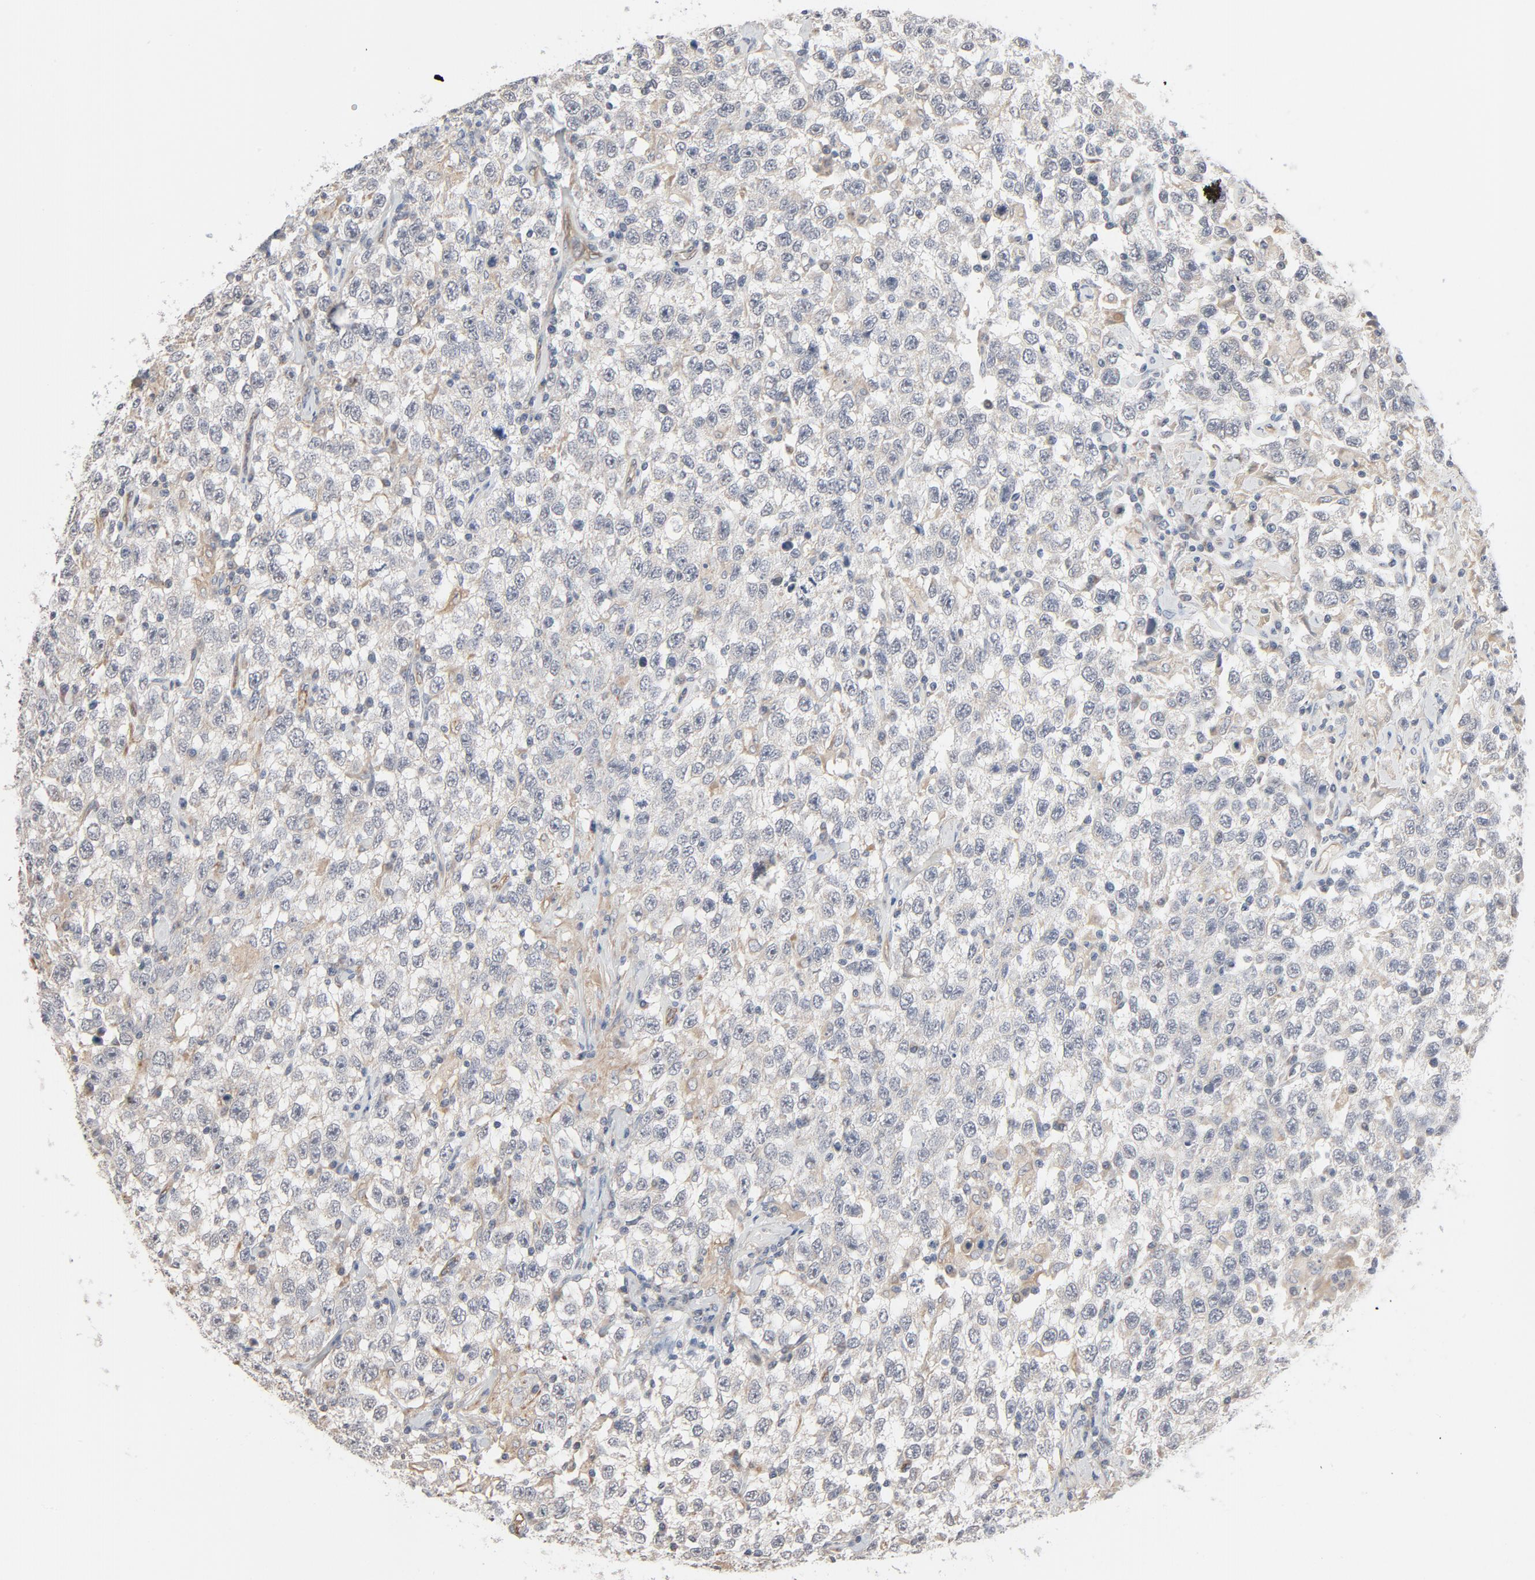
{"staining": {"intensity": "weak", "quantity": "25%-75%", "location": "cytoplasmic/membranous"}, "tissue": "testis cancer", "cell_type": "Tumor cells", "image_type": "cancer", "snomed": [{"axis": "morphology", "description": "Seminoma, NOS"}, {"axis": "topography", "description": "Testis"}], "caption": "There is low levels of weak cytoplasmic/membranous positivity in tumor cells of testis seminoma, as demonstrated by immunohistochemical staining (brown color).", "gene": "TRIOBP", "patient": {"sex": "male", "age": 41}}